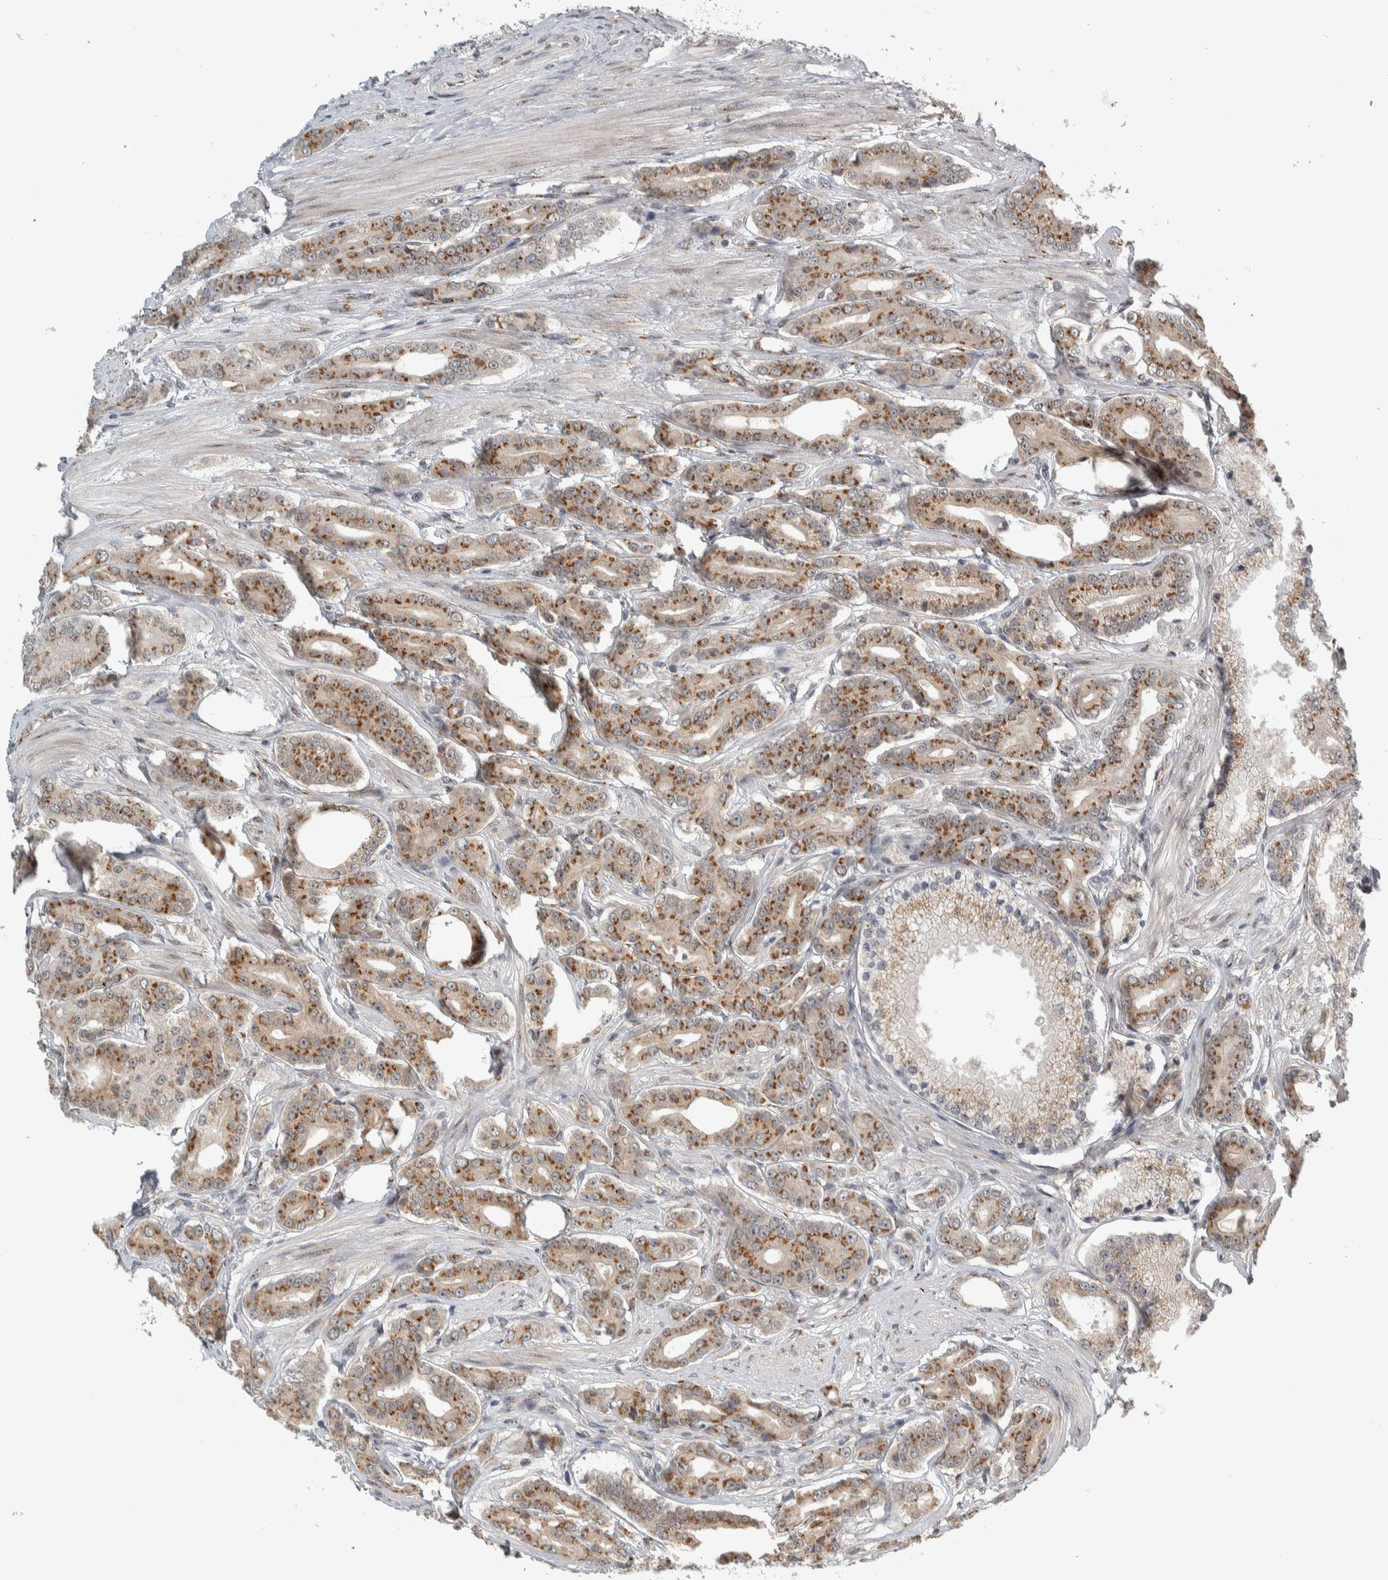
{"staining": {"intensity": "moderate", "quantity": "25%-75%", "location": "cytoplasmic/membranous"}, "tissue": "prostate cancer", "cell_type": "Tumor cells", "image_type": "cancer", "snomed": [{"axis": "morphology", "description": "Adenocarcinoma, High grade"}, {"axis": "topography", "description": "Prostate"}], "caption": "Immunohistochemistry (IHC) image of neoplastic tissue: human prostate cancer stained using immunohistochemistry shows medium levels of moderate protein expression localized specifically in the cytoplasmic/membranous of tumor cells, appearing as a cytoplasmic/membranous brown color.", "gene": "ZMYND8", "patient": {"sex": "male", "age": 71}}